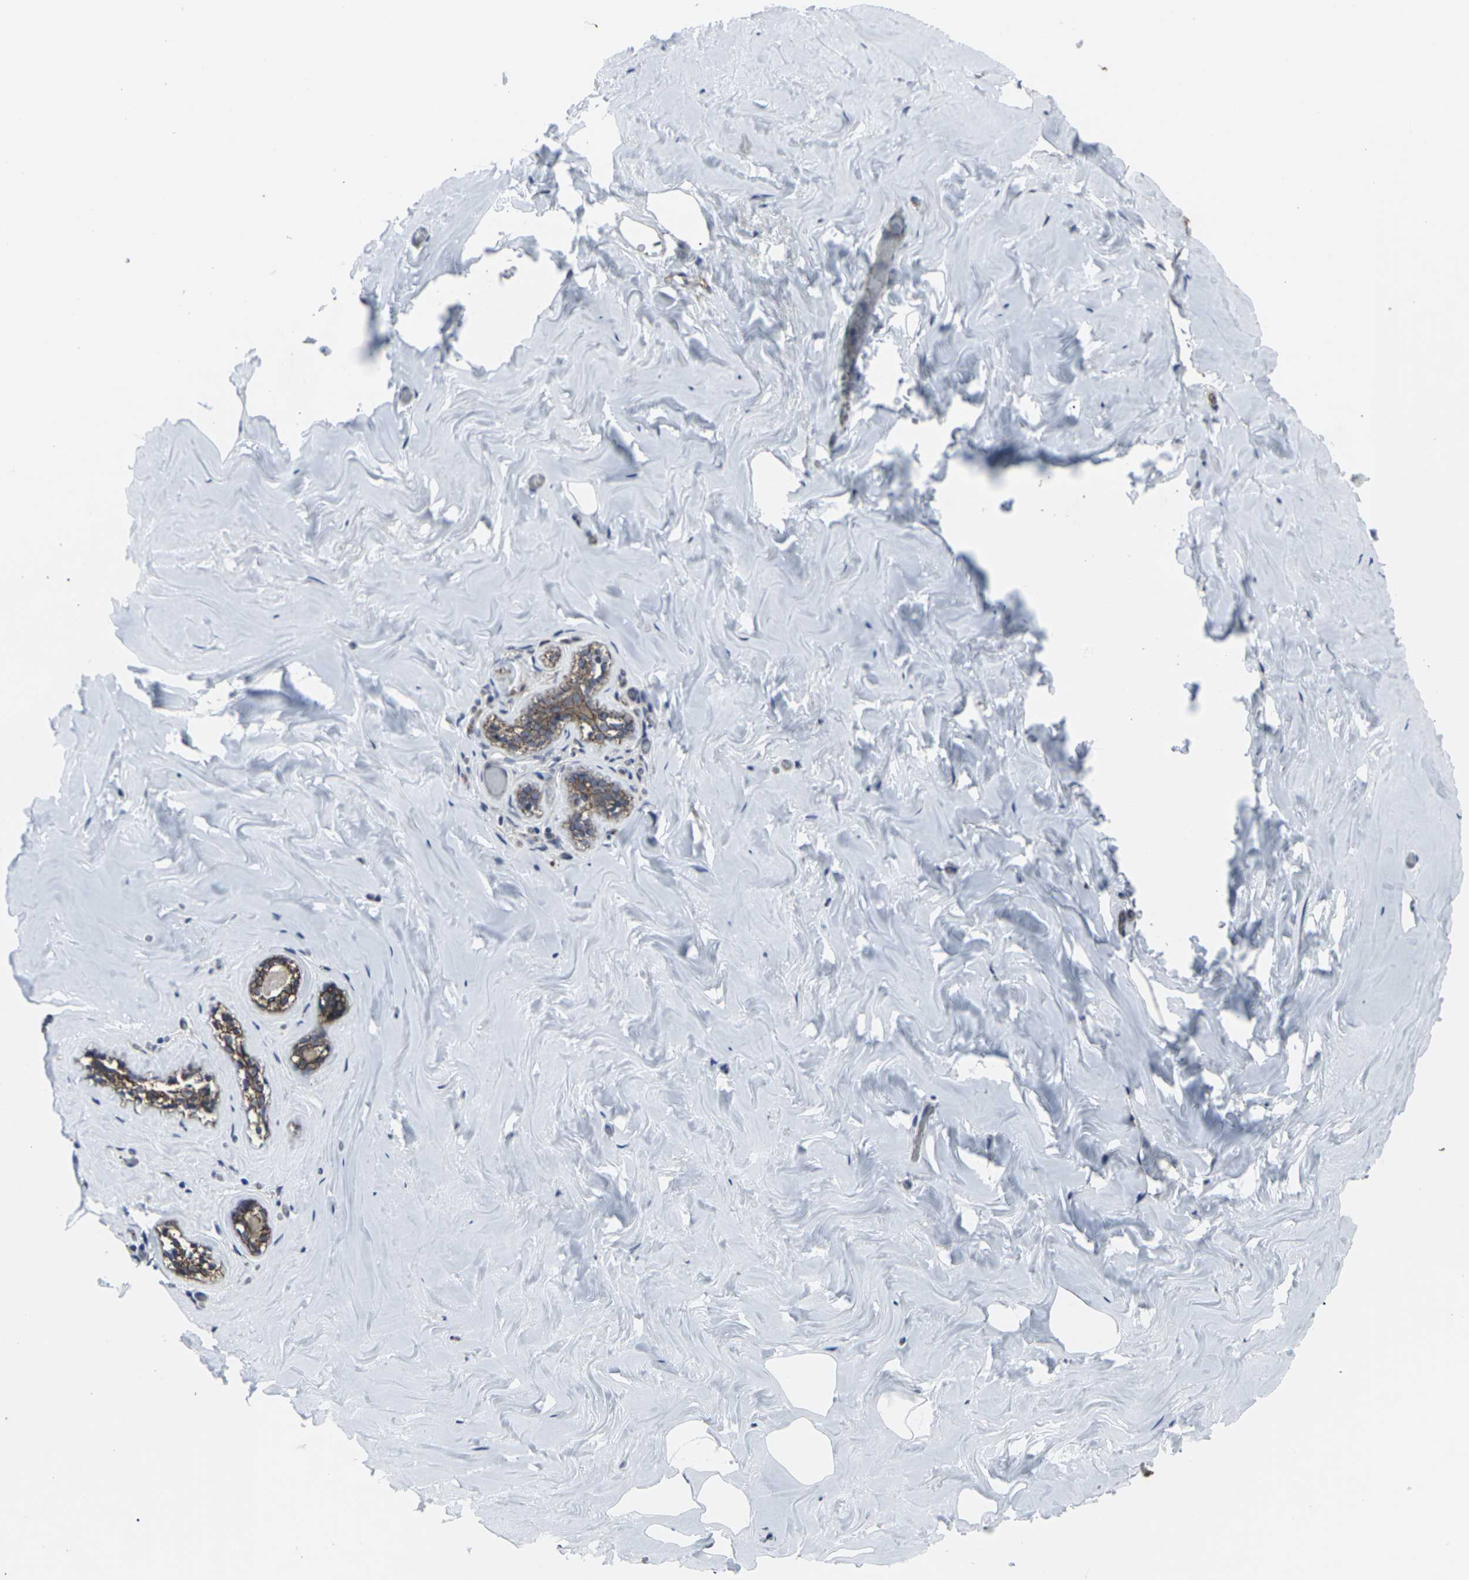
{"staining": {"intensity": "negative", "quantity": "none", "location": "none"}, "tissue": "breast", "cell_type": "Adipocytes", "image_type": "normal", "snomed": [{"axis": "morphology", "description": "Normal tissue, NOS"}, {"axis": "topography", "description": "Breast"}], "caption": "IHC image of benign human breast stained for a protein (brown), which demonstrates no expression in adipocytes. The staining is performed using DAB brown chromogen with nuclei counter-stained in using hematoxylin.", "gene": "MAPKAPK2", "patient": {"sex": "female", "age": 75}}